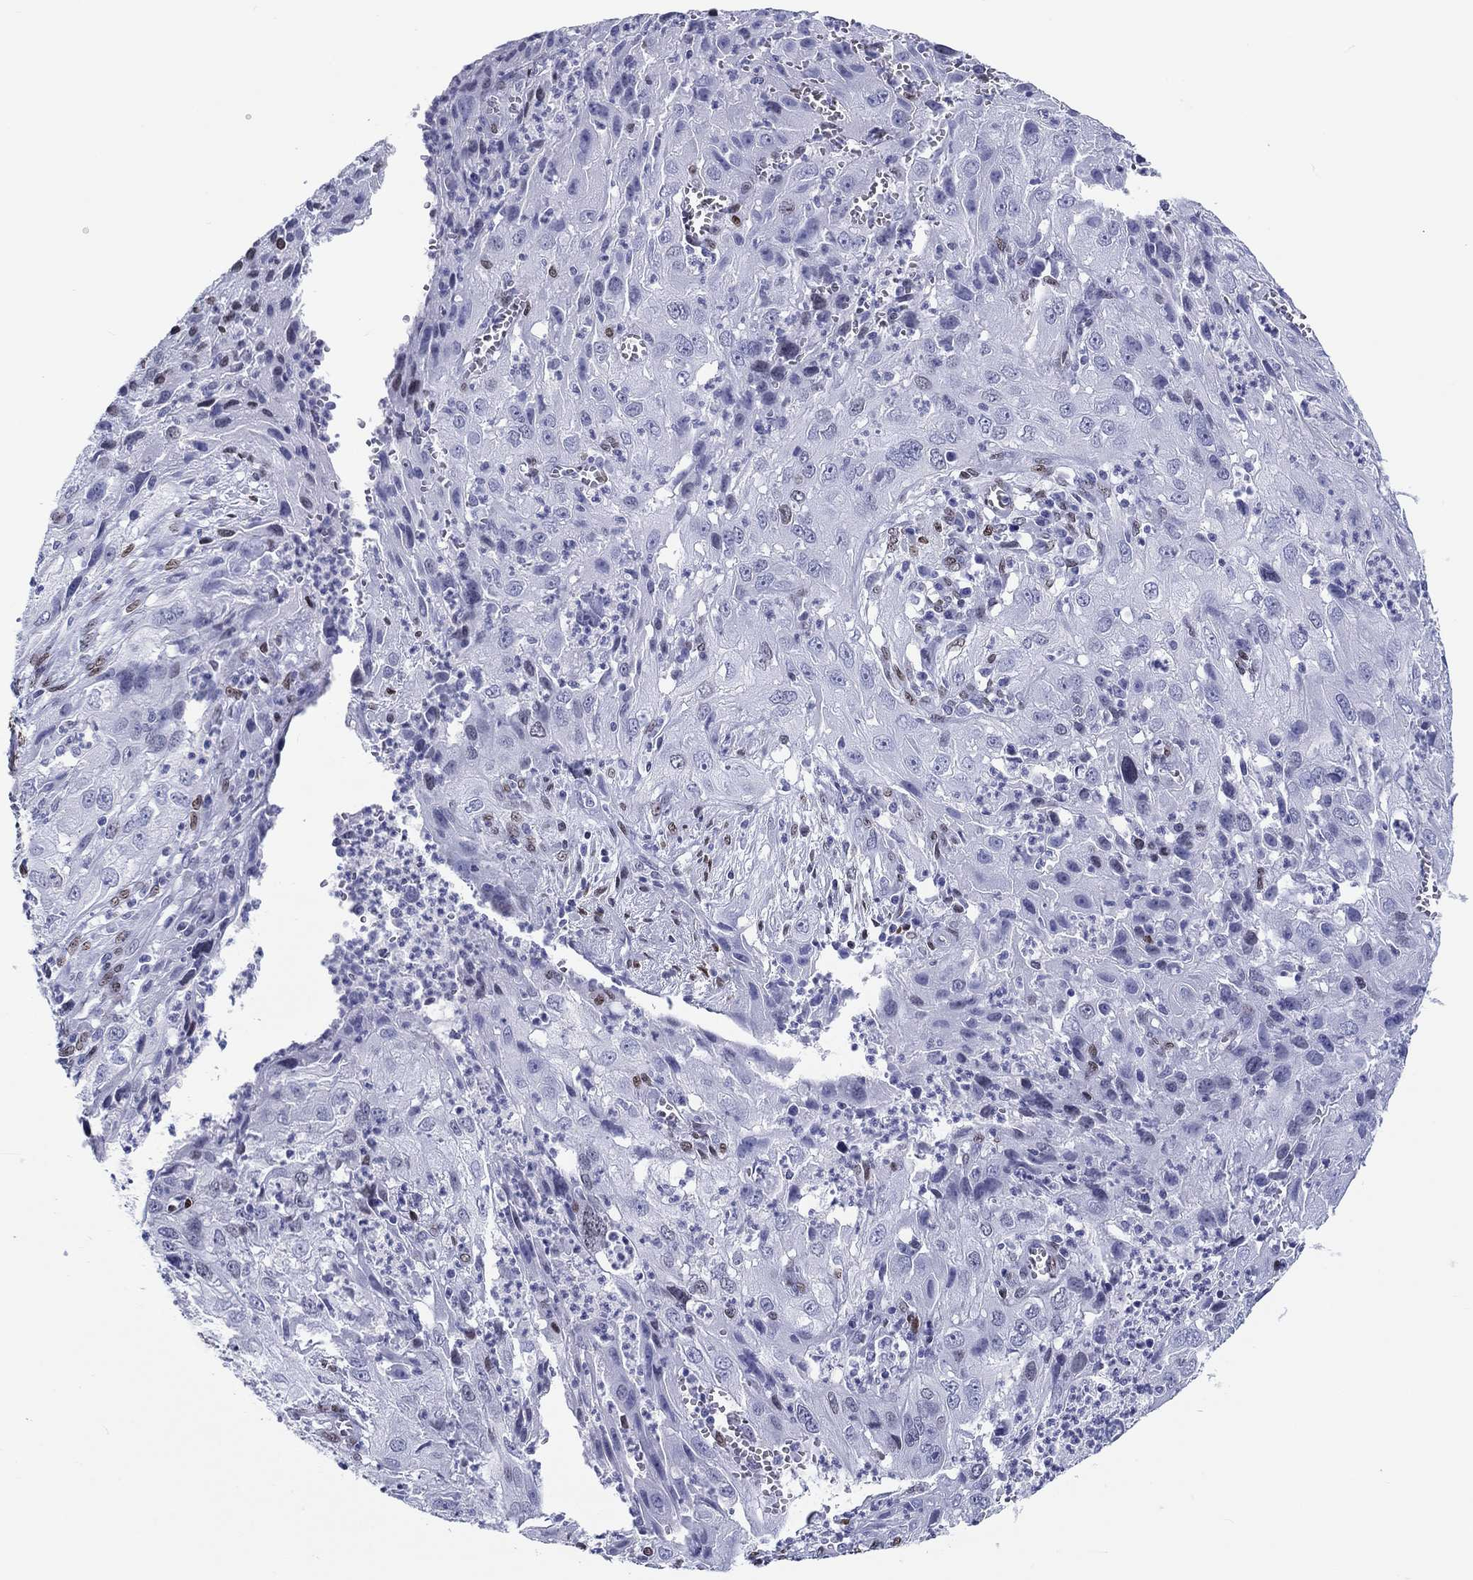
{"staining": {"intensity": "moderate", "quantity": "<25%", "location": "nuclear"}, "tissue": "cervical cancer", "cell_type": "Tumor cells", "image_type": "cancer", "snomed": [{"axis": "morphology", "description": "Squamous cell carcinoma, NOS"}, {"axis": "topography", "description": "Cervix"}], "caption": "Squamous cell carcinoma (cervical) stained for a protein demonstrates moderate nuclear positivity in tumor cells. (DAB = brown stain, brightfield microscopy at high magnification).", "gene": "H1-1", "patient": {"sex": "female", "age": 32}}